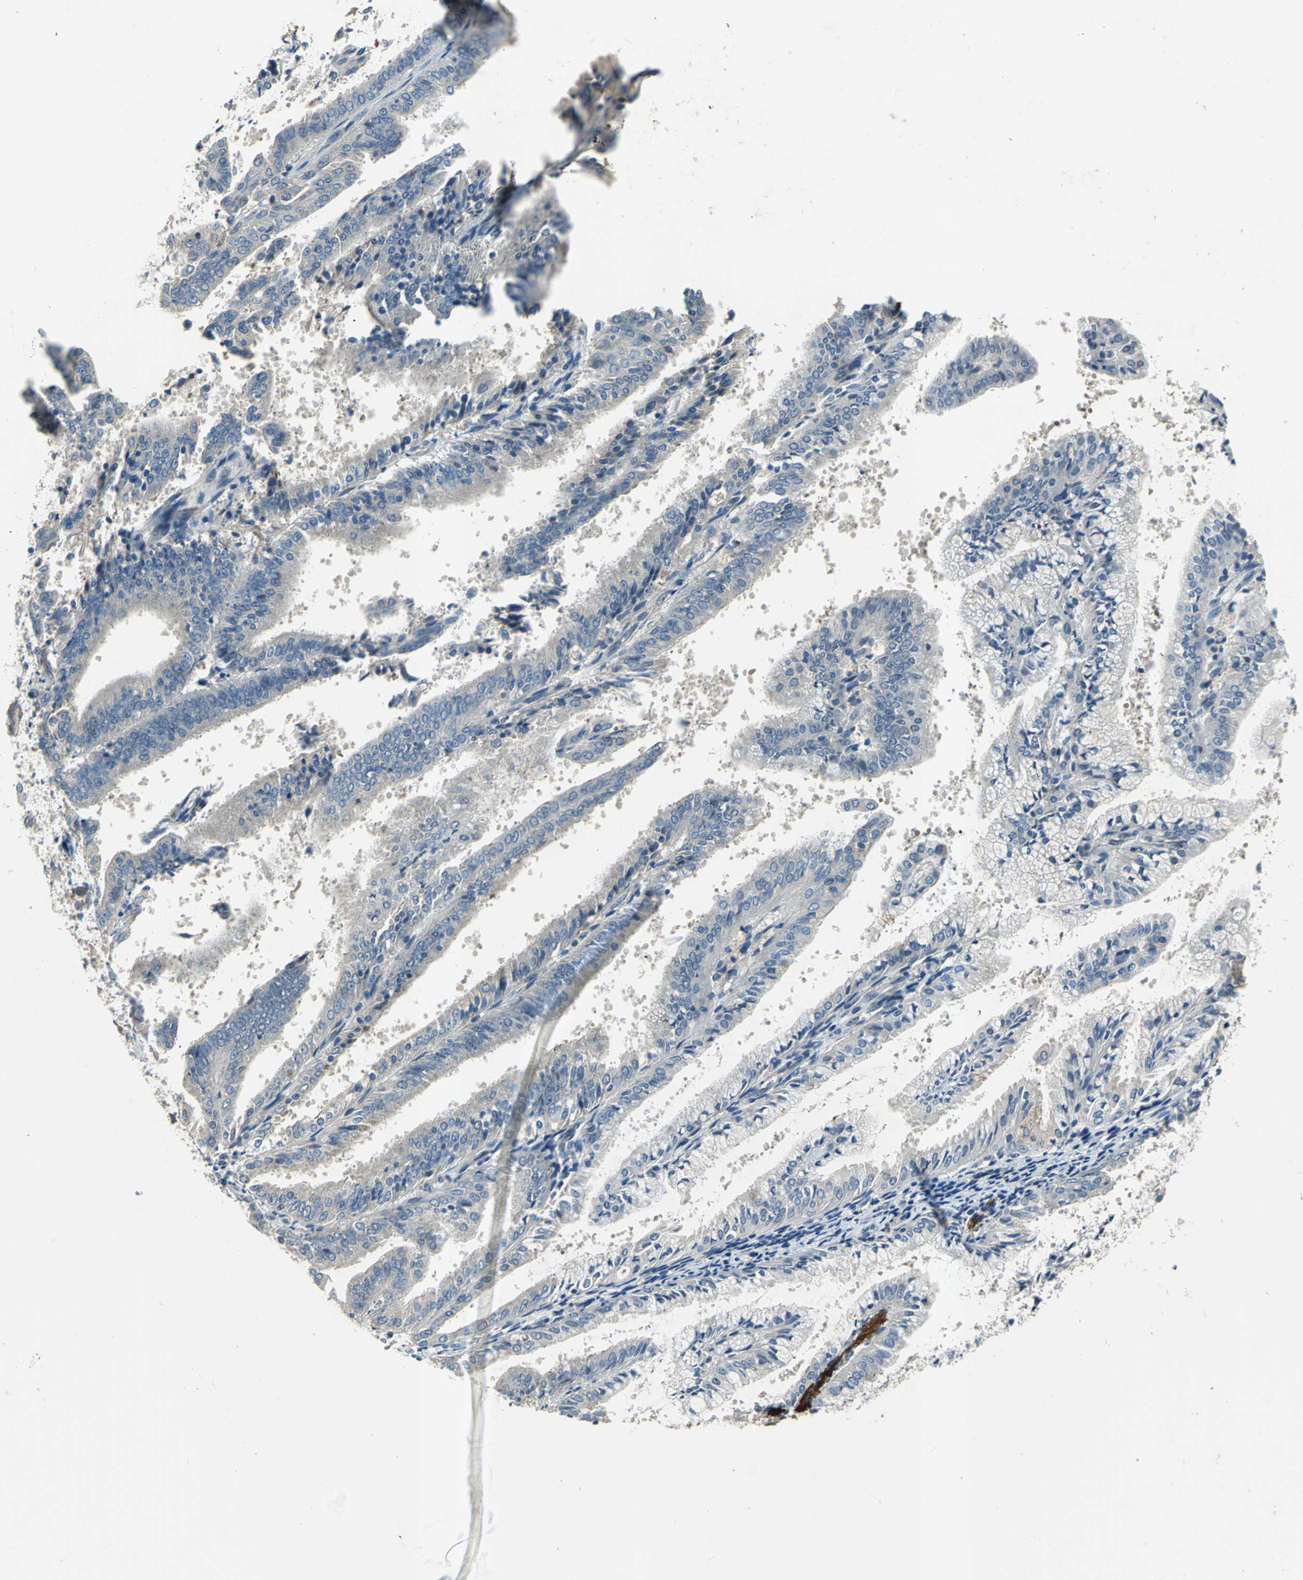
{"staining": {"intensity": "negative", "quantity": "none", "location": "none"}, "tissue": "endometrial cancer", "cell_type": "Tumor cells", "image_type": "cancer", "snomed": [{"axis": "morphology", "description": "Adenocarcinoma, NOS"}, {"axis": "topography", "description": "Endometrium"}], "caption": "High power microscopy photomicrograph of an IHC image of endometrial adenocarcinoma, revealing no significant expression in tumor cells. Brightfield microscopy of immunohistochemistry stained with DAB (brown) and hematoxylin (blue), captured at high magnification.", "gene": "SLC16A7", "patient": {"sex": "female", "age": 63}}